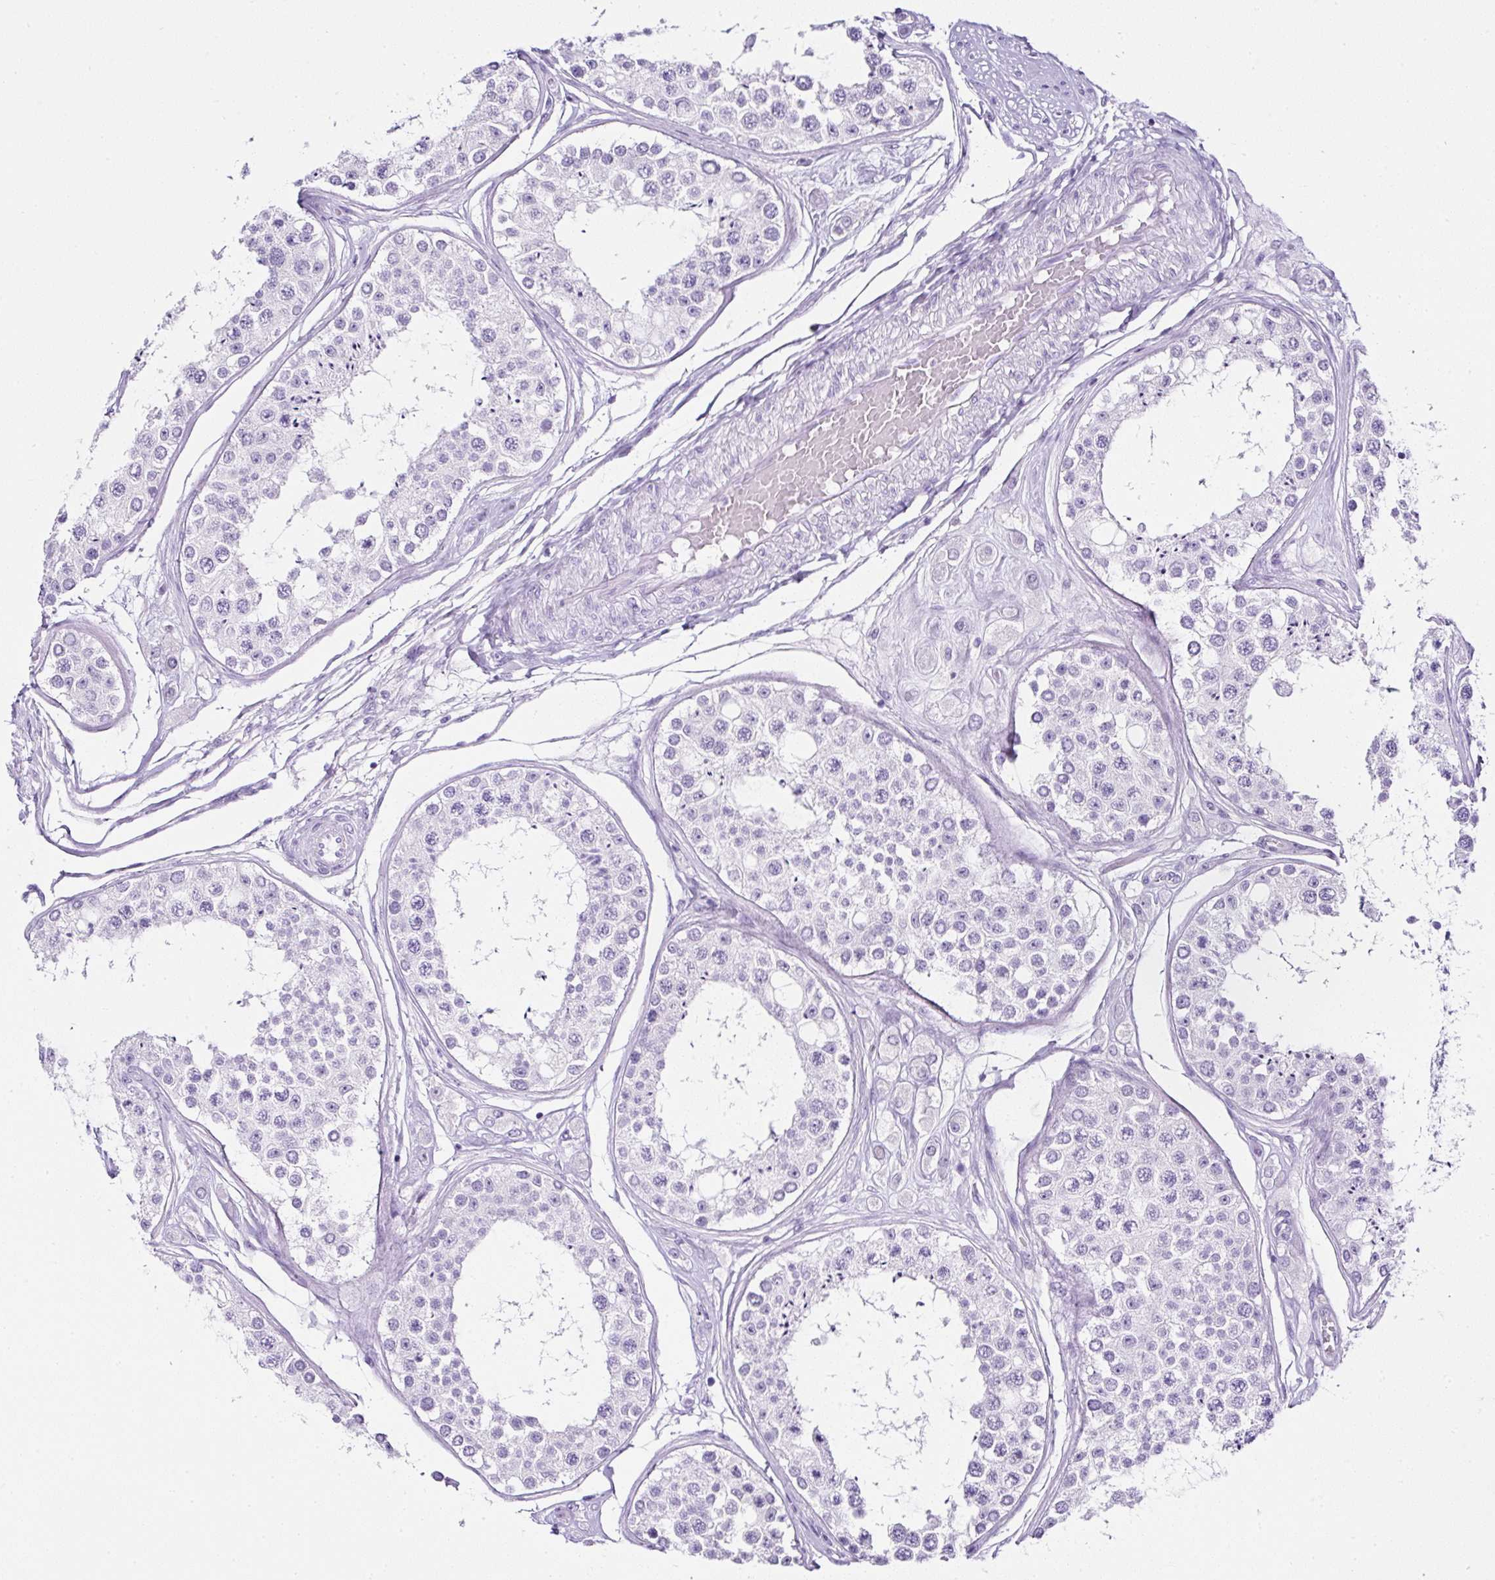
{"staining": {"intensity": "negative", "quantity": "none", "location": "none"}, "tissue": "testis", "cell_type": "Cells in seminiferous ducts", "image_type": "normal", "snomed": [{"axis": "morphology", "description": "Normal tissue, NOS"}, {"axis": "topography", "description": "Testis"}], "caption": "An immunohistochemistry histopathology image of normal testis is shown. There is no staining in cells in seminiferous ducts of testis.", "gene": "SERPINB3", "patient": {"sex": "male", "age": 25}}